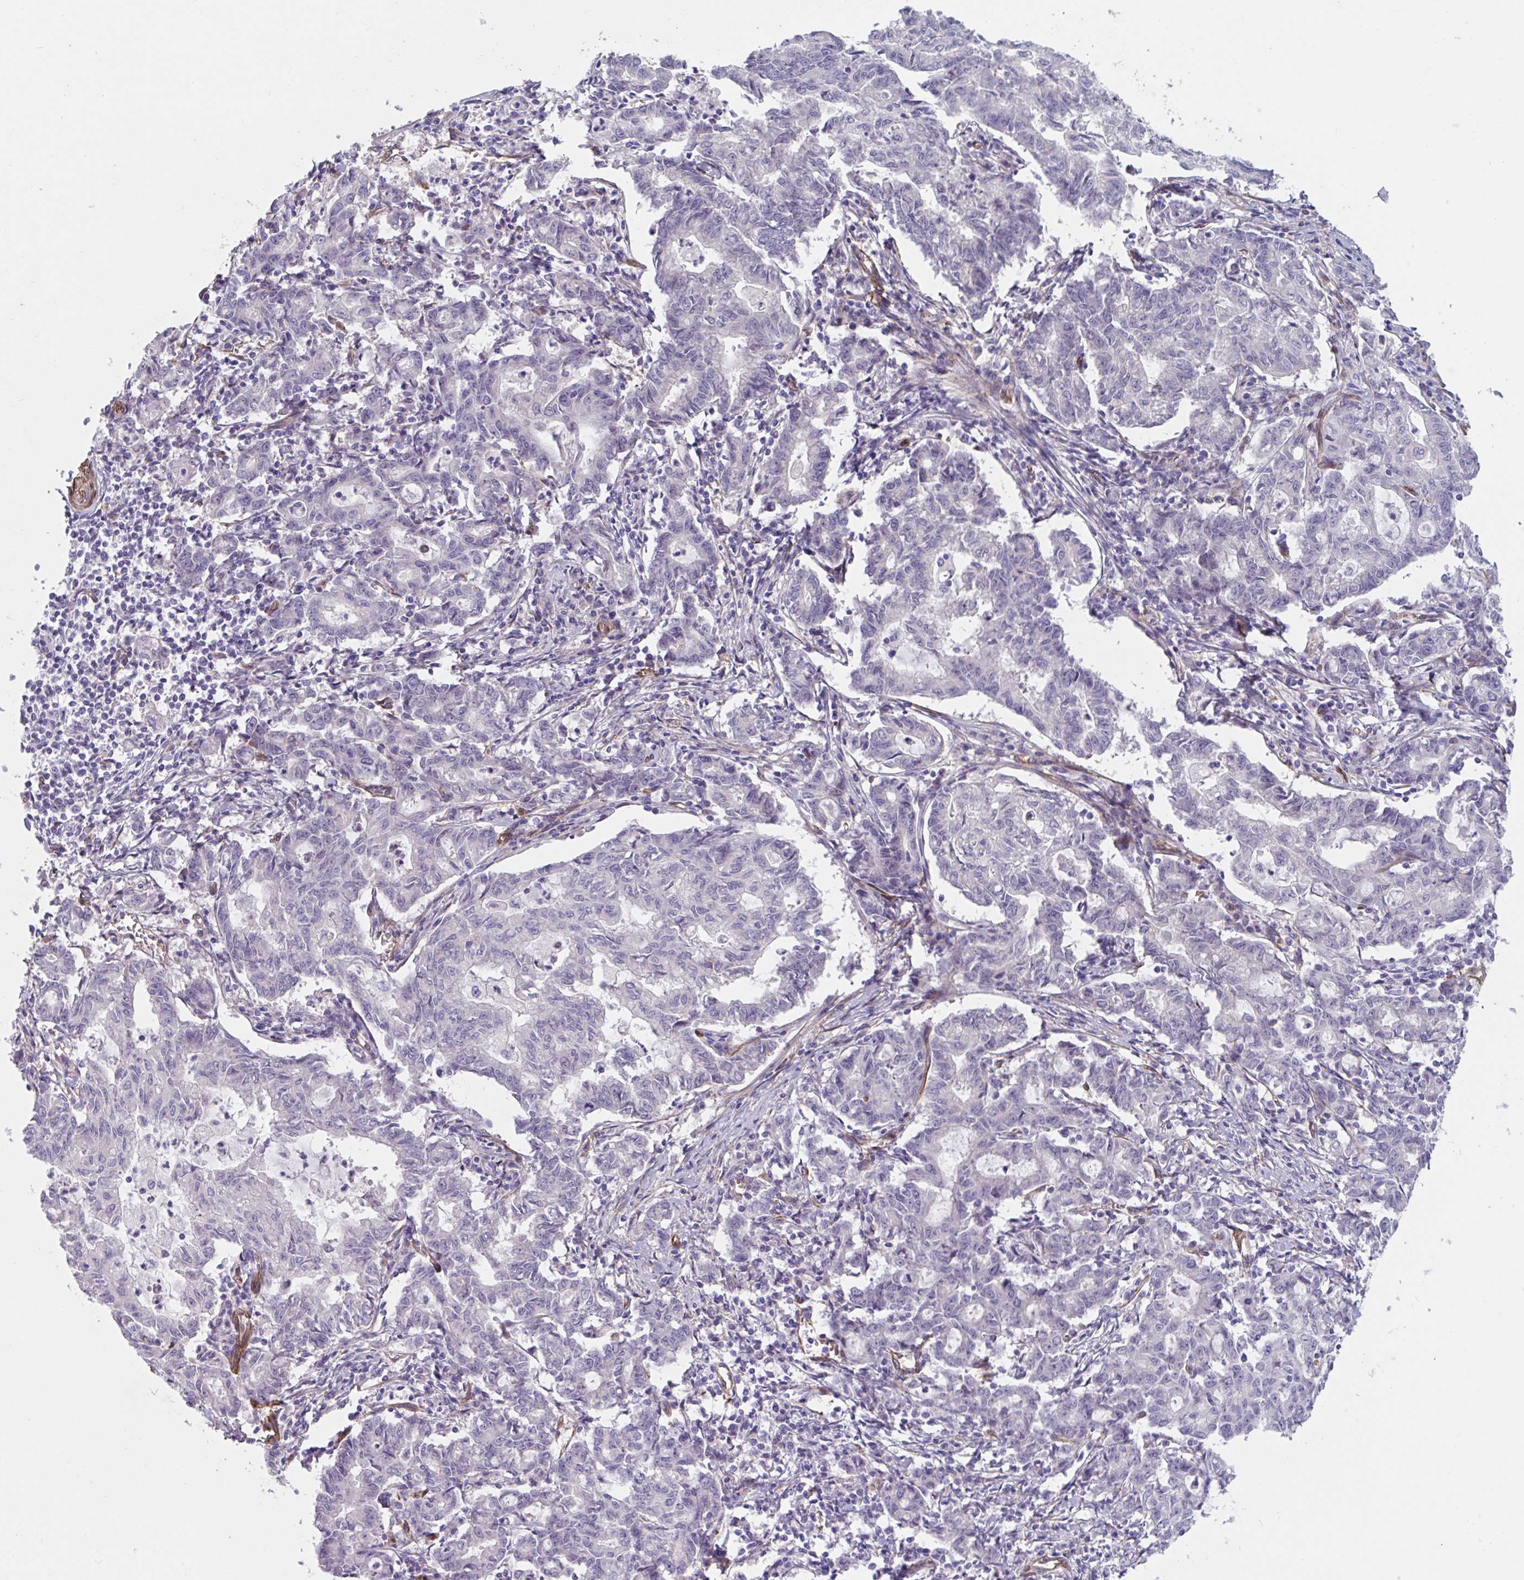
{"staining": {"intensity": "negative", "quantity": "none", "location": "none"}, "tissue": "stomach cancer", "cell_type": "Tumor cells", "image_type": "cancer", "snomed": [{"axis": "morphology", "description": "Adenocarcinoma, NOS"}, {"axis": "topography", "description": "Stomach, upper"}], "caption": "Tumor cells are negative for protein expression in human stomach cancer (adenocarcinoma).", "gene": "CITED4", "patient": {"sex": "female", "age": 79}}